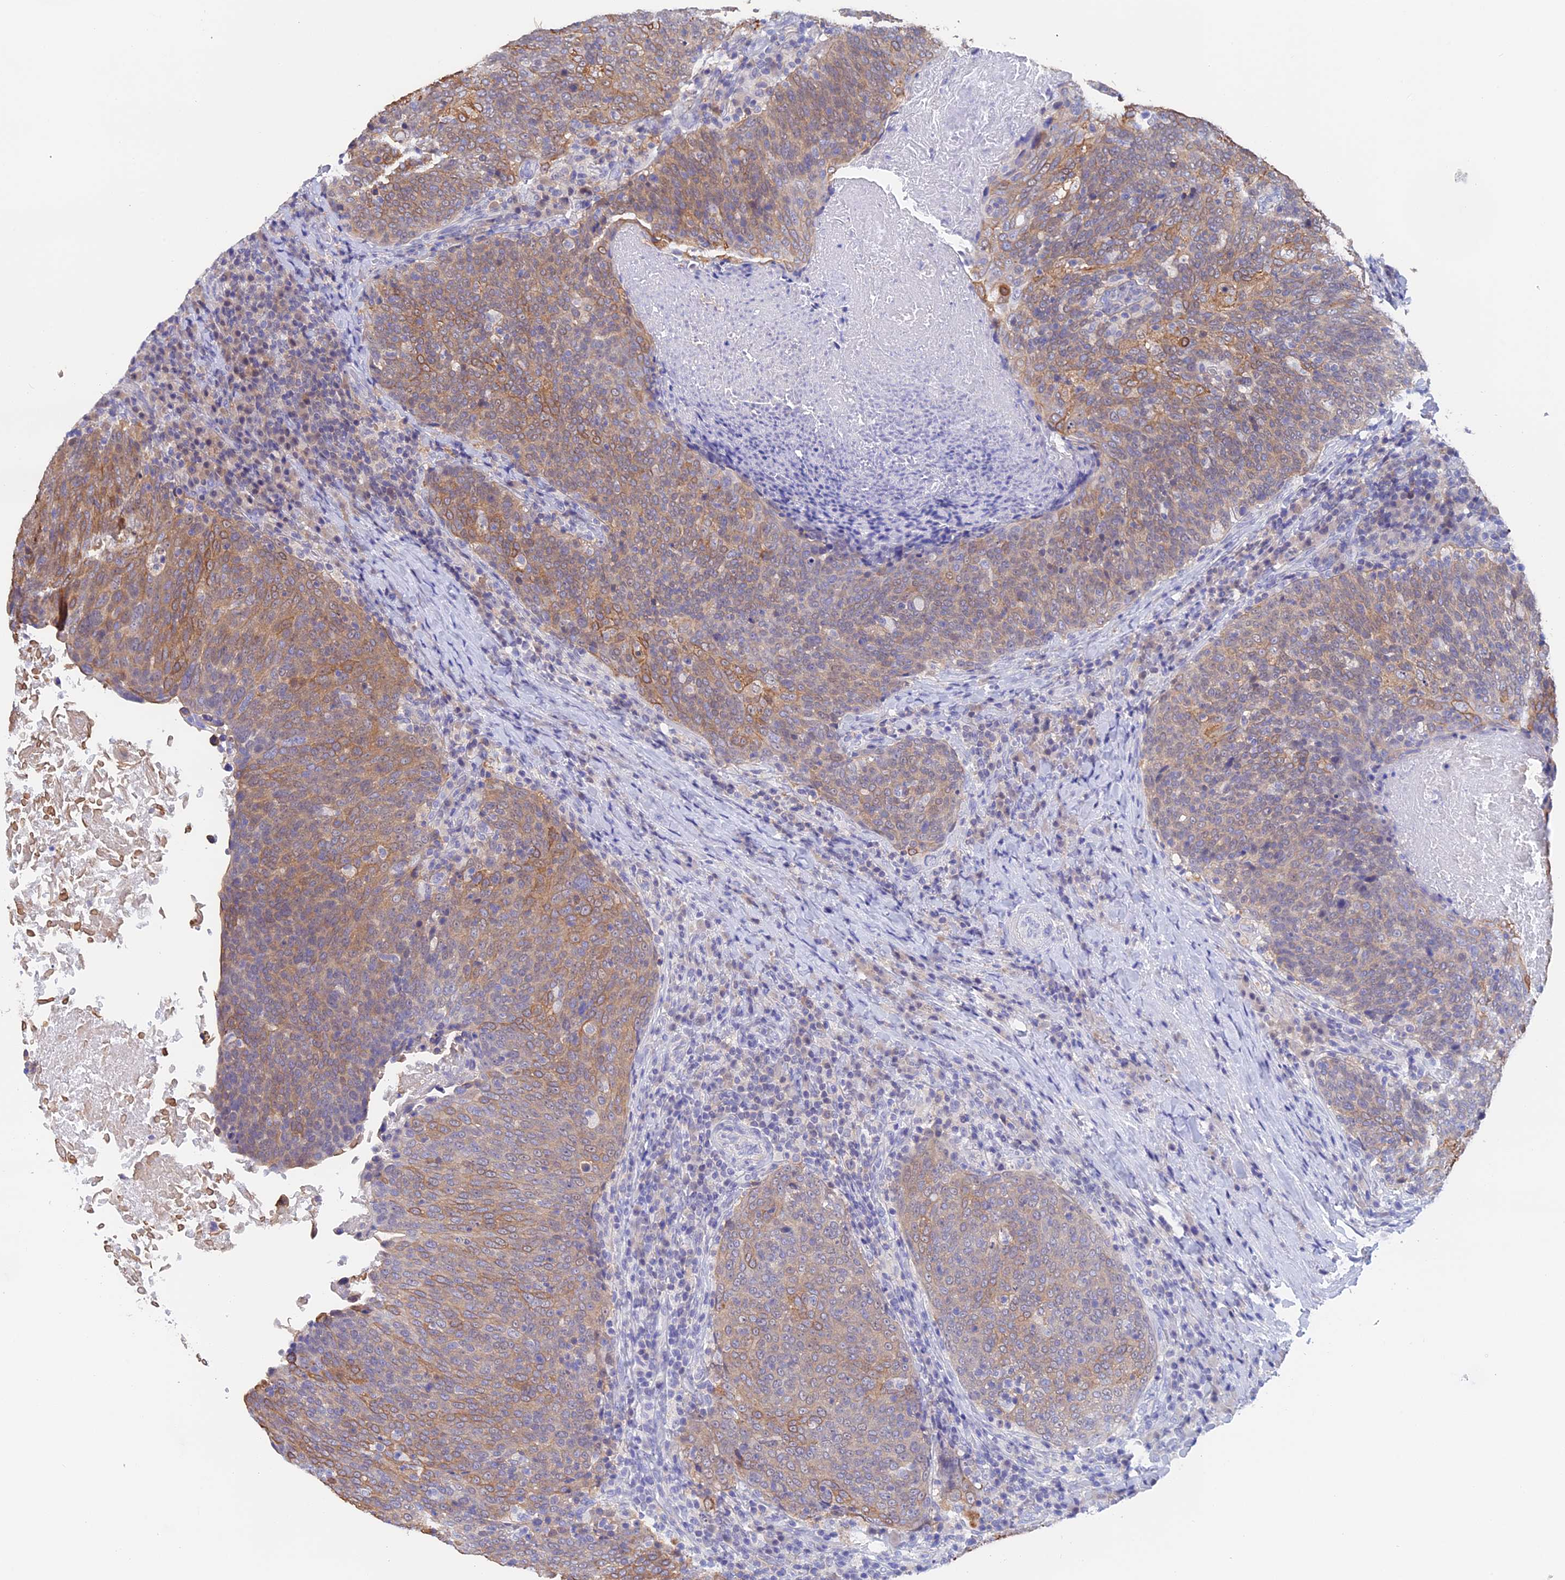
{"staining": {"intensity": "moderate", "quantity": "25%-75%", "location": "cytoplasmic/membranous"}, "tissue": "head and neck cancer", "cell_type": "Tumor cells", "image_type": "cancer", "snomed": [{"axis": "morphology", "description": "Squamous cell carcinoma, NOS"}, {"axis": "morphology", "description": "Squamous cell carcinoma, metastatic, NOS"}, {"axis": "topography", "description": "Lymph node"}, {"axis": "topography", "description": "Head-Neck"}], "caption": "Moderate cytoplasmic/membranous expression is appreciated in about 25%-75% of tumor cells in head and neck cancer. The protein is stained brown, and the nuclei are stained in blue (DAB (3,3'-diaminobenzidine) IHC with brightfield microscopy, high magnification).", "gene": "STUB1", "patient": {"sex": "male", "age": 62}}